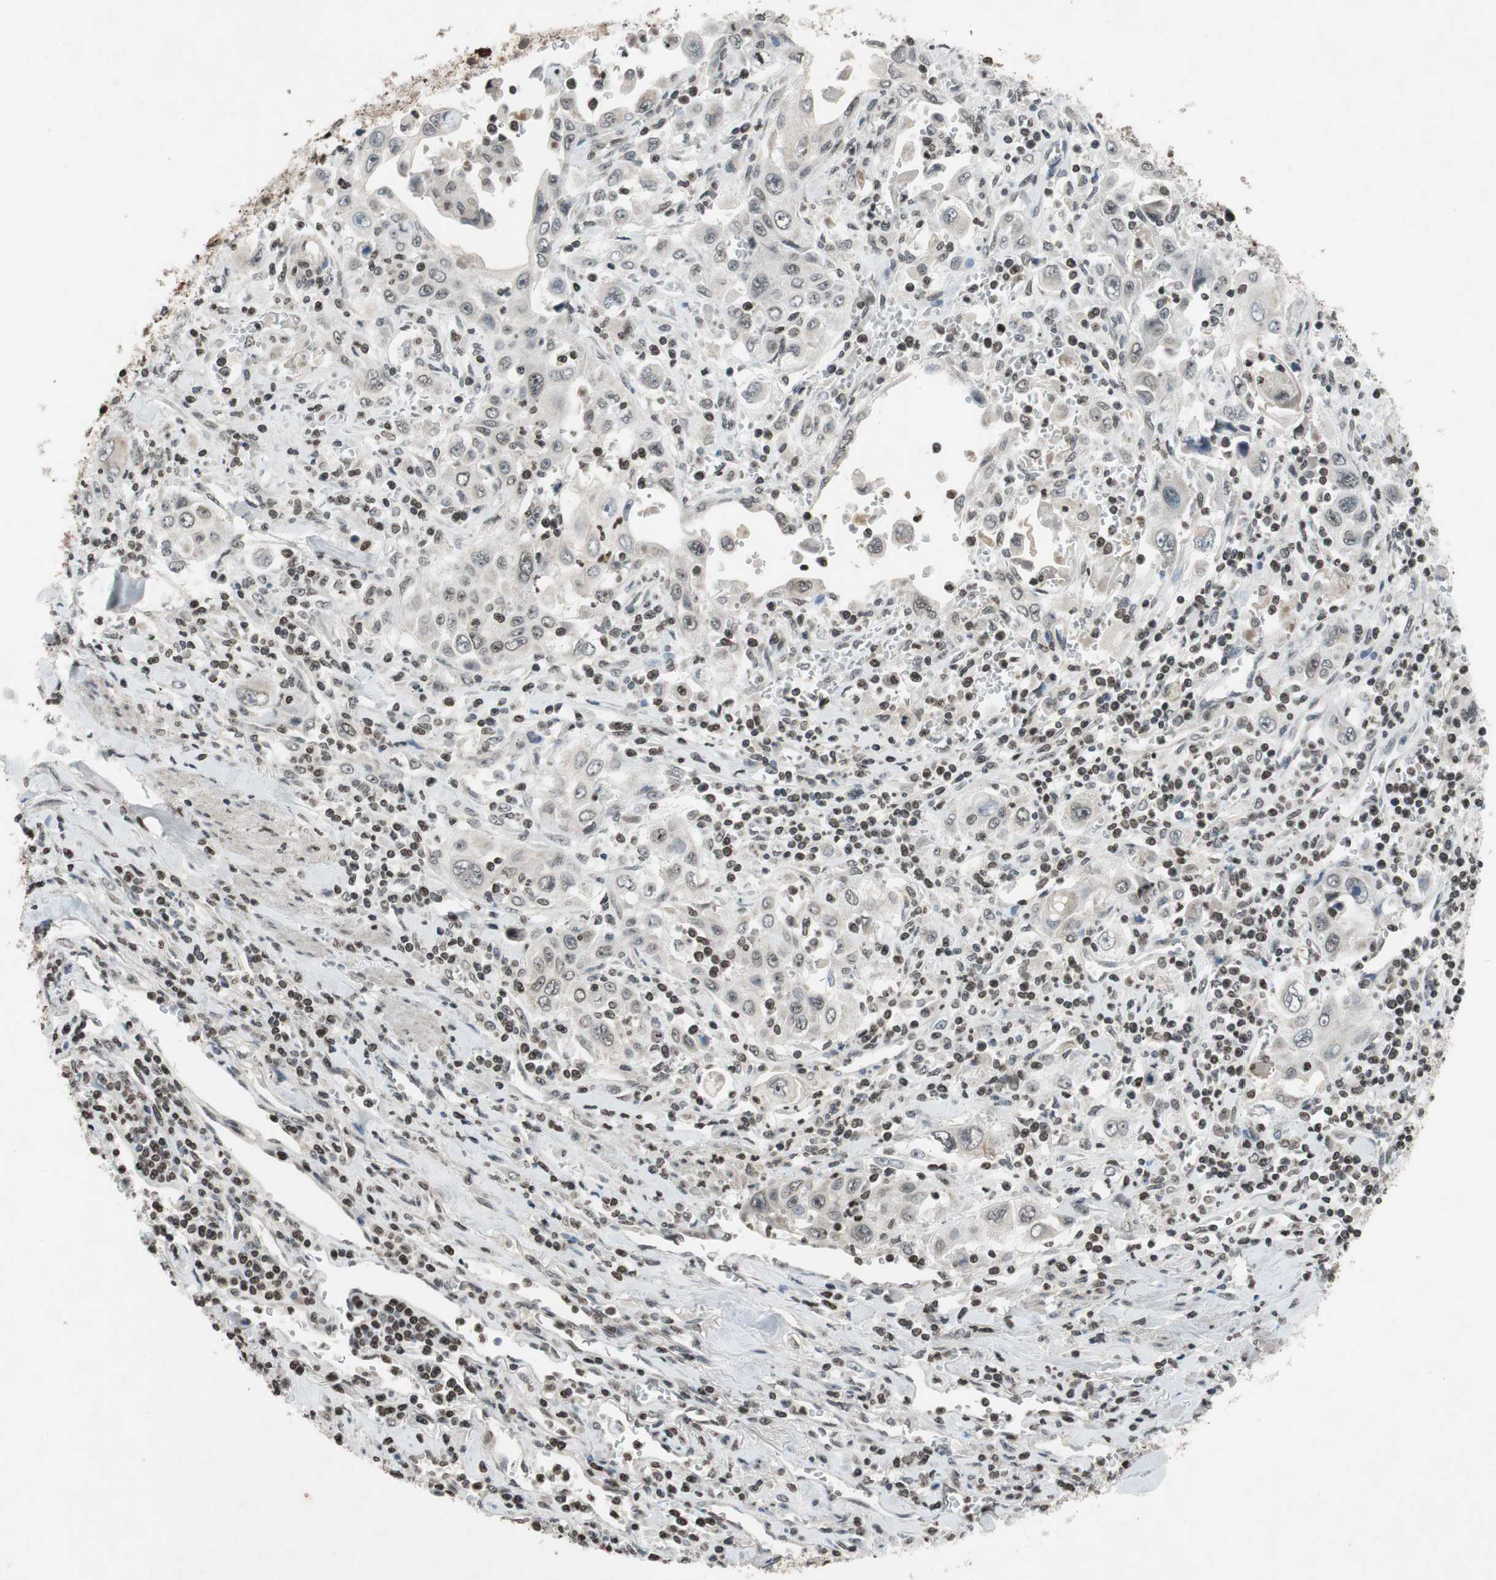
{"staining": {"intensity": "weak", "quantity": "<25%", "location": "nuclear"}, "tissue": "pancreatic cancer", "cell_type": "Tumor cells", "image_type": "cancer", "snomed": [{"axis": "morphology", "description": "Adenocarcinoma, NOS"}, {"axis": "topography", "description": "Pancreas"}], "caption": "High power microscopy histopathology image of an immunohistochemistry photomicrograph of pancreatic cancer, revealing no significant staining in tumor cells.", "gene": "MCM6", "patient": {"sex": "male", "age": 70}}